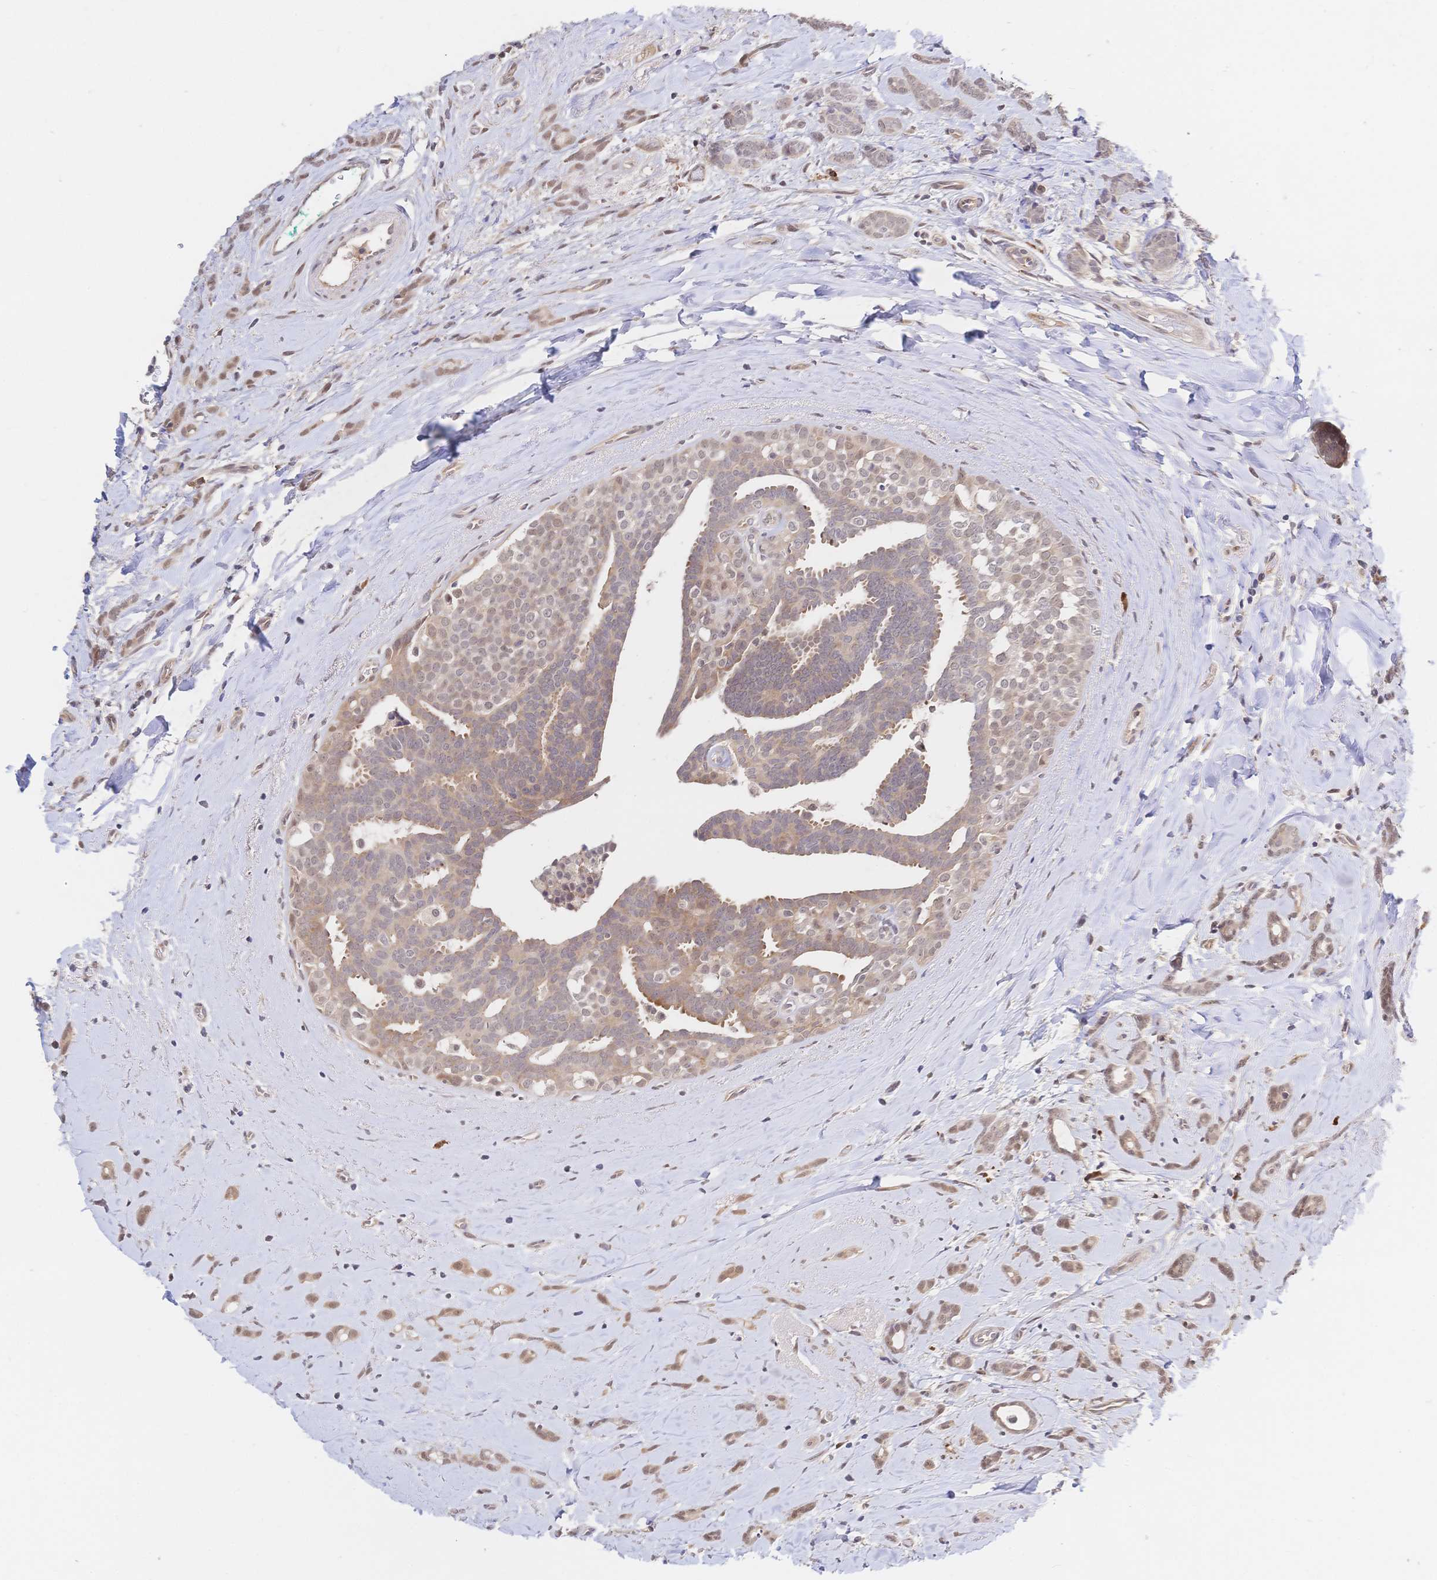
{"staining": {"intensity": "weak", "quantity": "25%-75%", "location": "cytoplasmic/membranous"}, "tissue": "breast cancer", "cell_type": "Tumor cells", "image_type": "cancer", "snomed": [{"axis": "morphology", "description": "Intraductal carcinoma, in situ"}, {"axis": "morphology", "description": "Duct carcinoma"}, {"axis": "morphology", "description": "Lobular carcinoma, in situ"}, {"axis": "topography", "description": "Breast"}], "caption": "This image displays immunohistochemistry (IHC) staining of breast lobular carcinoma in situ, with low weak cytoplasmic/membranous positivity in approximately 25%-75% of tumor cells.", "gene": "LMO4", "patient": {"sex": "female", "age": 44}}